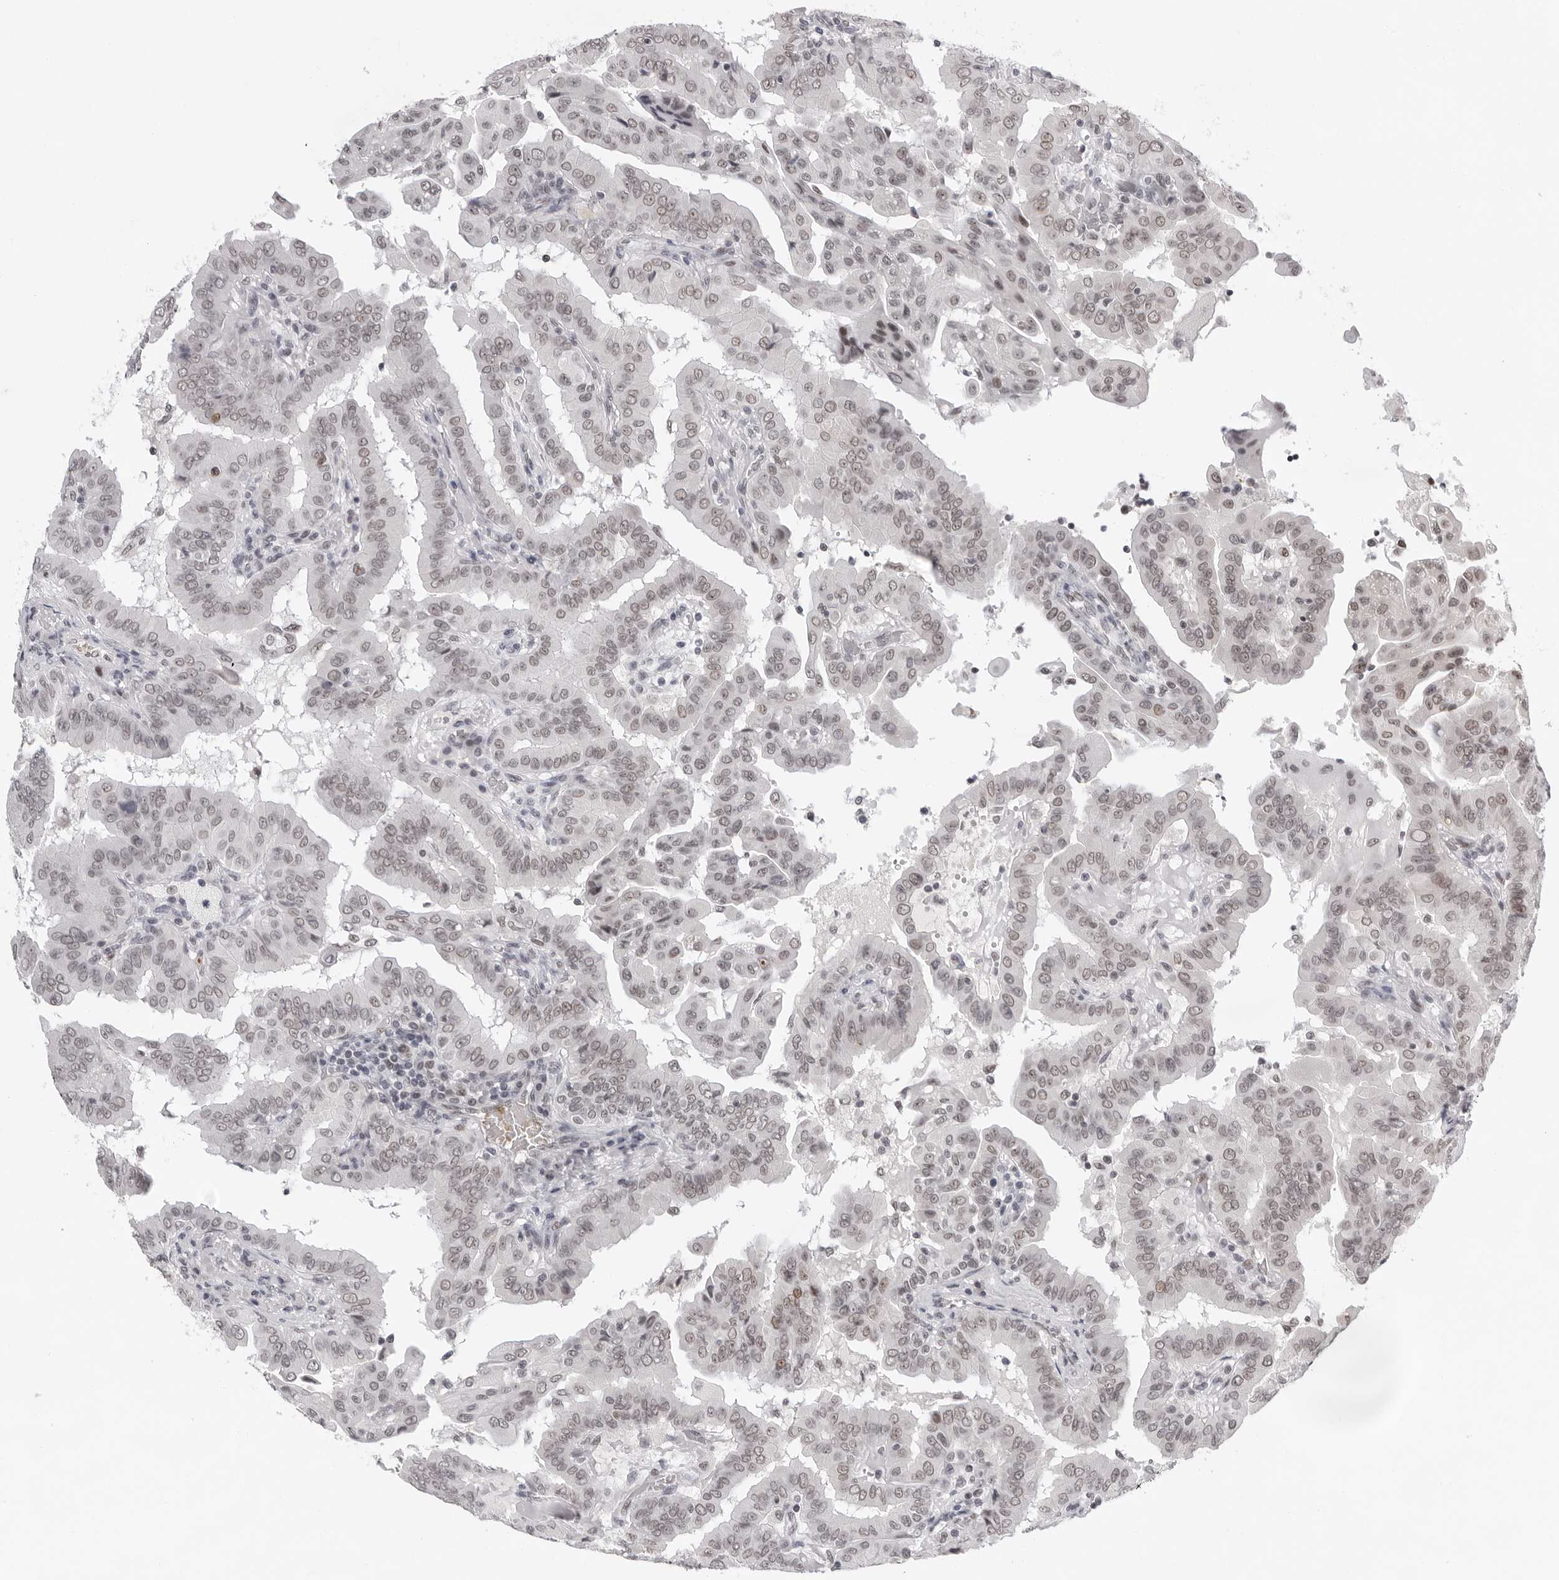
{"staining": {"intensity": "weak", "quantity": ">75%", "location": "nuclear"}, "tissue": "thyroid cancer", "cell_type": "Tumor cells", "image_type": "cancer", "snomed": [{"axis": "morphology", "description": "Papillary adenocarcinoma, NOS"}, {"axis": "topography", "description": "Thyroid gland"}], "caption": "About >75% of tumor cells in human papillary adenocarcinoma (thyroid) exhibit weak nuclear protein staining as visualized by brown immunohistochemical staining.", "gene": "USP1", "patient": {"sex": "male", "age": 33}}